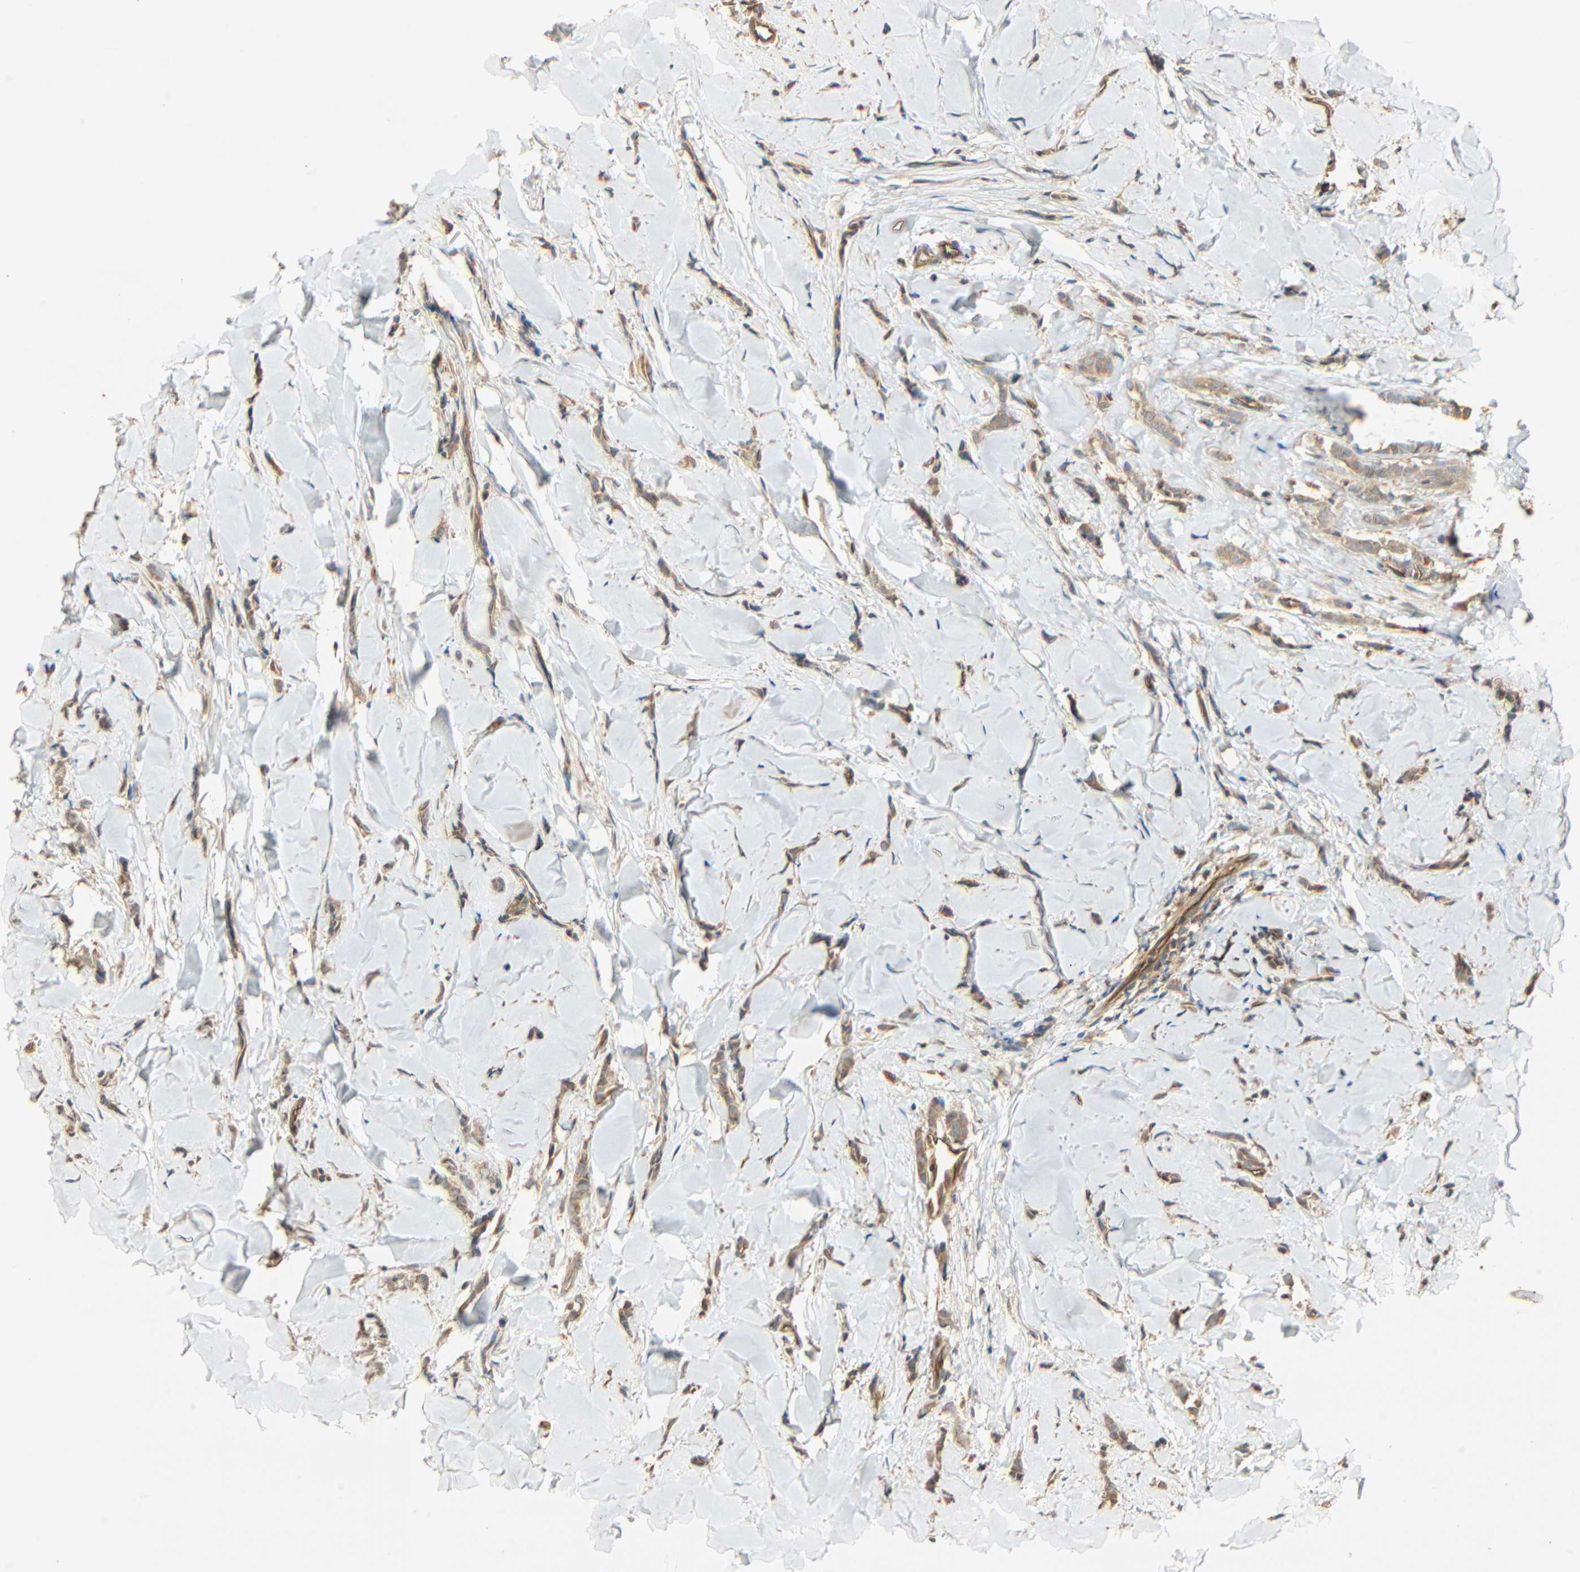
{"staining": {"intensity": "weak", "quantity": ">75%", "location": "cytoplasmic/membranous"}, "tissue": "breast cancer", "cell_type": "Tumor cells", "image_type": "cancer", "snomed": [{"axis": "morphology", "description": "Lobular carcinoma"}, {"axis": "topography", "description": "Skin"}, {"axis": "topography", "description": "Breast"}], "caption": "Protein staining by immunohistochemistry displays weak cytoplasmic/membranous expression in approximately >75% of tumor cells in lobular carcinoma (breast).", "gene": "GALK1", "patient": {"sex": "female", "age": 46}}